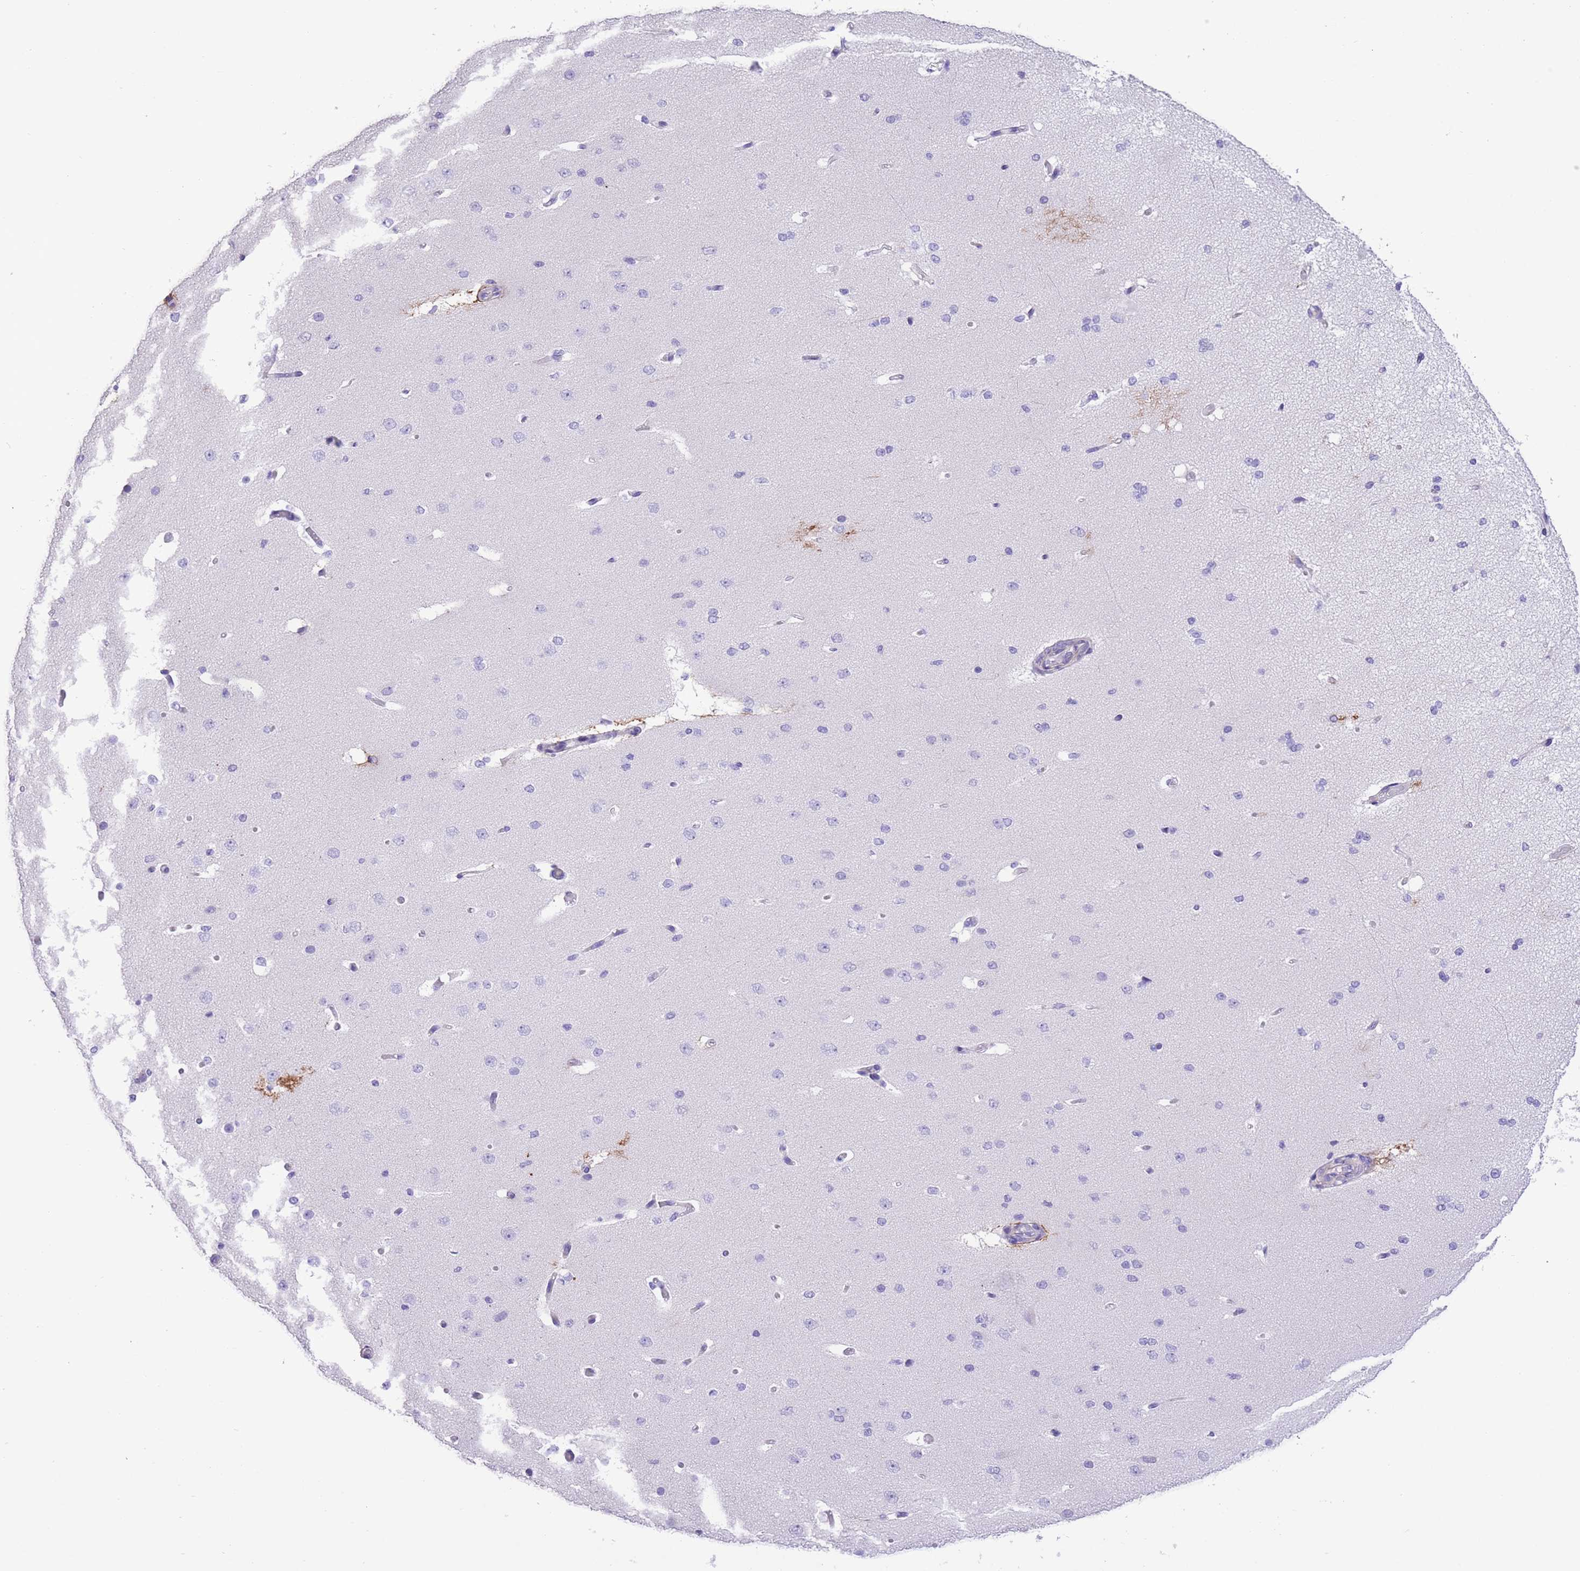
{"staining": {"intensity": "negative", "quantity": "none", "location": "none"}, "tissue": "cerebral cortex", "cell_type": "Endothelial cells", "image_type": "normal", "snomed": [{"axis": "morphology", "description": "Normal tissue, NOS"}, {"axis": "morphology", "description": "Inflammation, NOS"}, {"axis": "topography", "description": "Cerebral cortex"}], "caption": "DAB (3,3'-diaminobenzidine) immunohistochemical staining of unremarkable cerebral cortex exhibits no significant staining in endothelial cells. (DAB immunohistochemistry, high magnification).", "gene": "RAI2", "patient": {"sex": "male", "age": 6}}